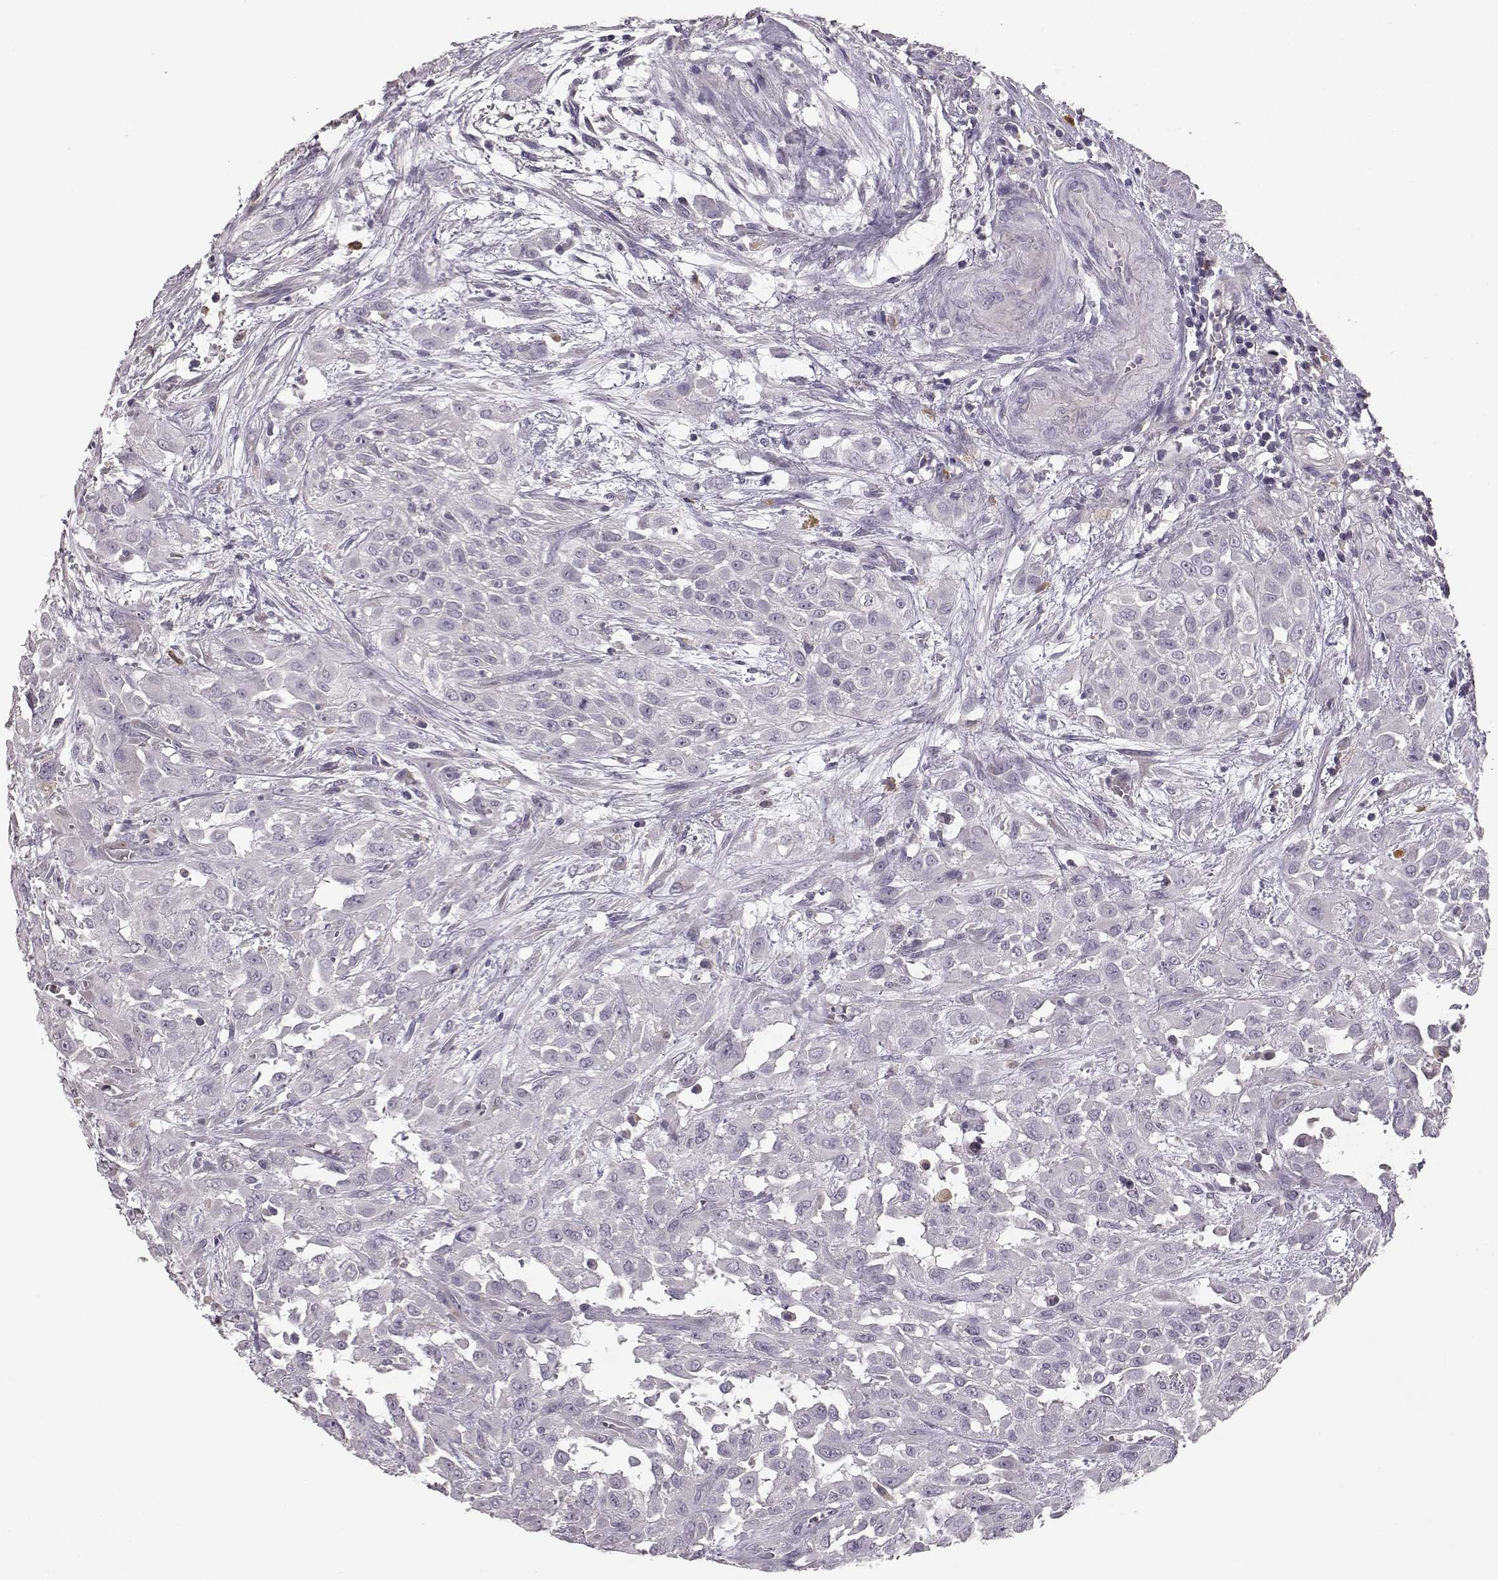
{"staining": {"intensity": "negative", "quantity": "none", "location": "none"}, "tissue": "urothelial cancer", "cell_type": "Tumor cells", "image_type": "cancer", "snomed": [{"axis": "morphology", "description": "Urothelial carcinoma, High grade"}, {"axis": "topography", "description": "Urinary bladder"}], "caption": "Immunohistochemical staining of human urothelial carcinoma (high-grade) displays no significant staining in tumor cells.", "gene": "GHR", "patient": {"sex": "male", "age": 57}}